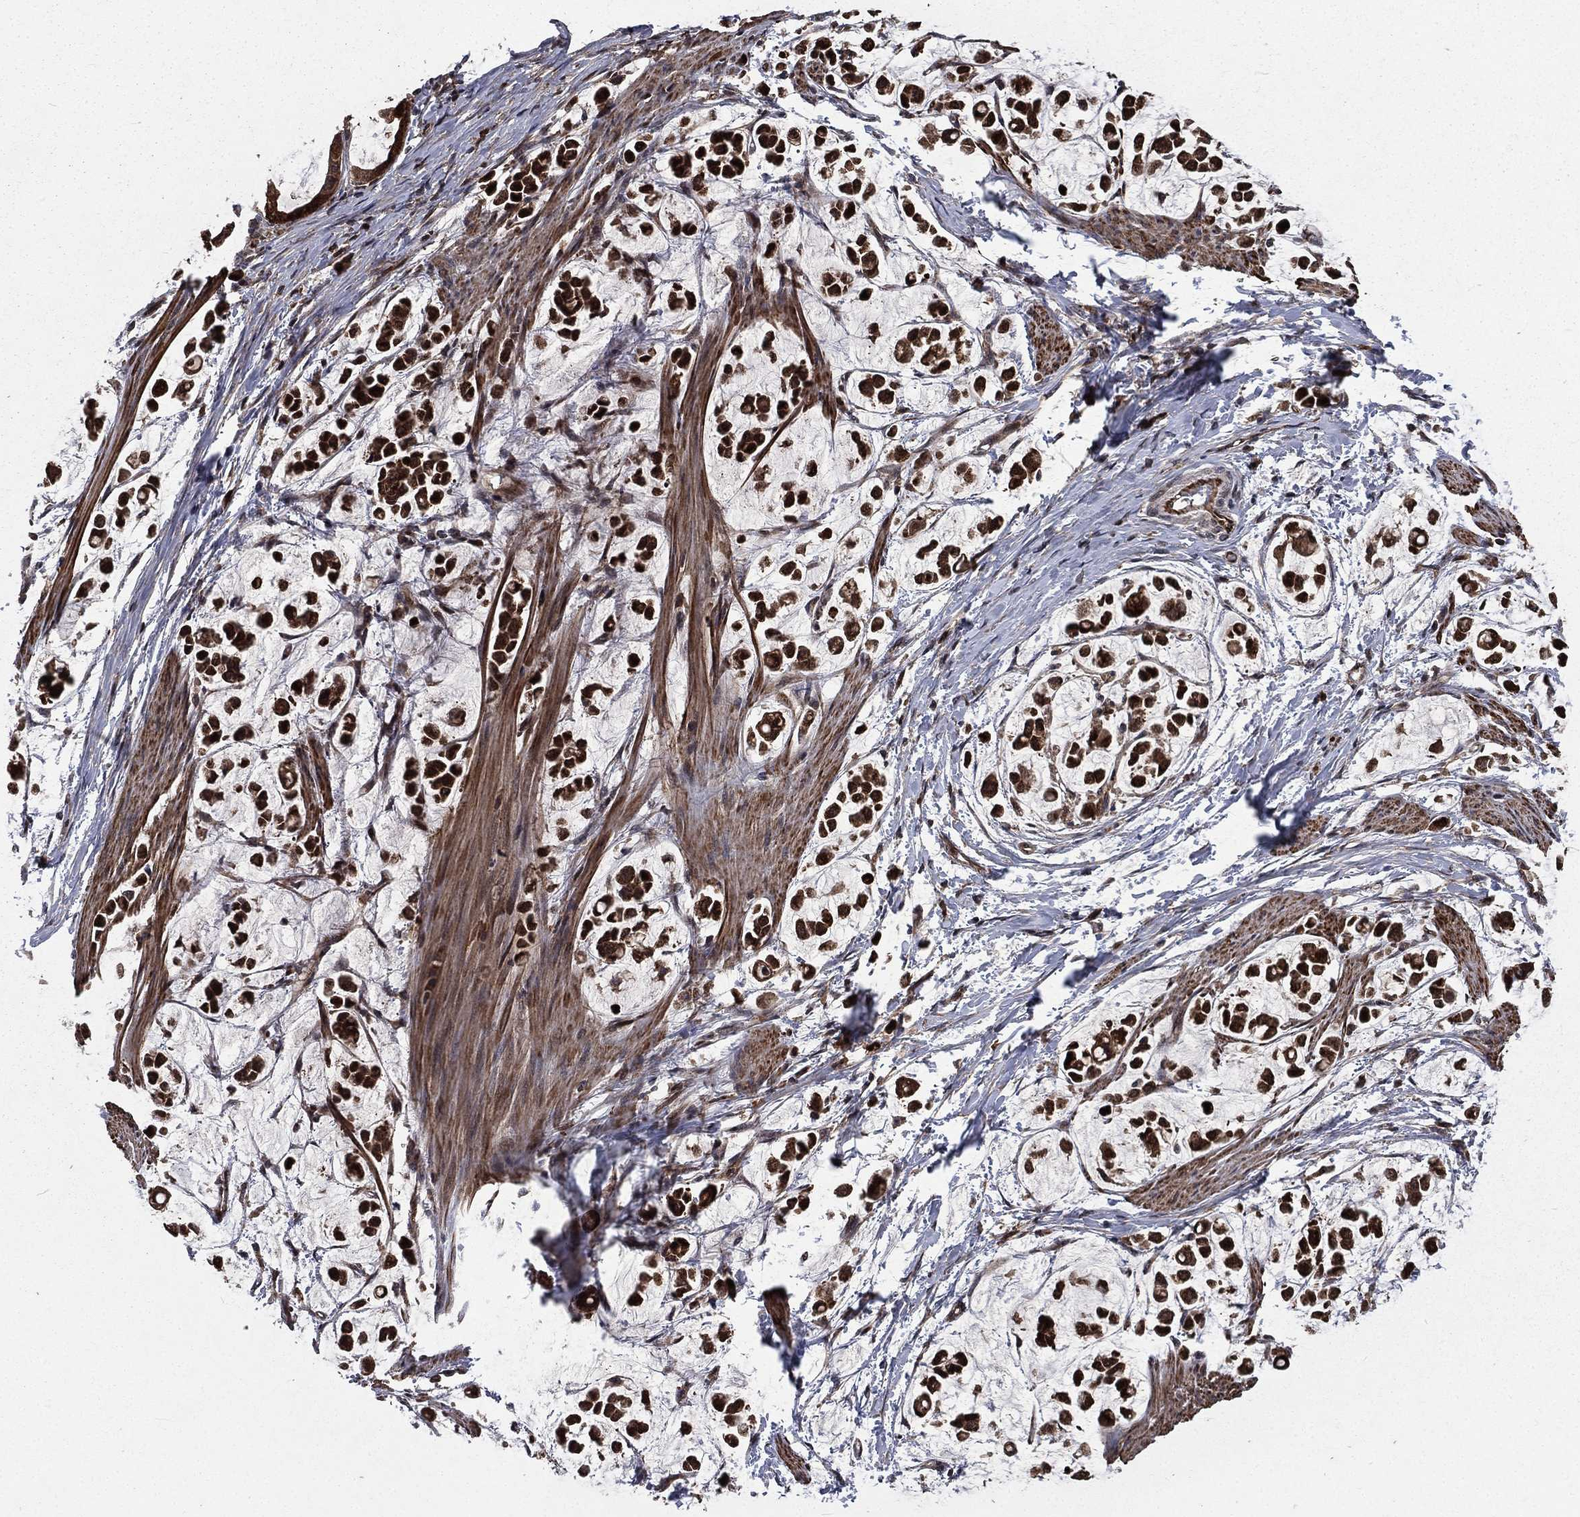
{"staining": {"intensity": "strong", "quantity": ">75%", "location": "cytoplasmic/membranous"}, "tissue": "stomach cancer", "cell_type": "Tumor cells", "image_type": "cancer", "snomed": [{"axis": "morphology", "description": "Adenocarcinoma, NOS"}, {"axis": "topography", "description": "Stomach"}], "caption": "Approximately >75% of tumor cells in stomach cancer (adenocarcinoma) exhibit strong cytoplasmic/membranous protein expression as visualized by brown immunohistochemical staining.", "gene": "LENG8", "patient": {"sex": "male", "age": 82}}